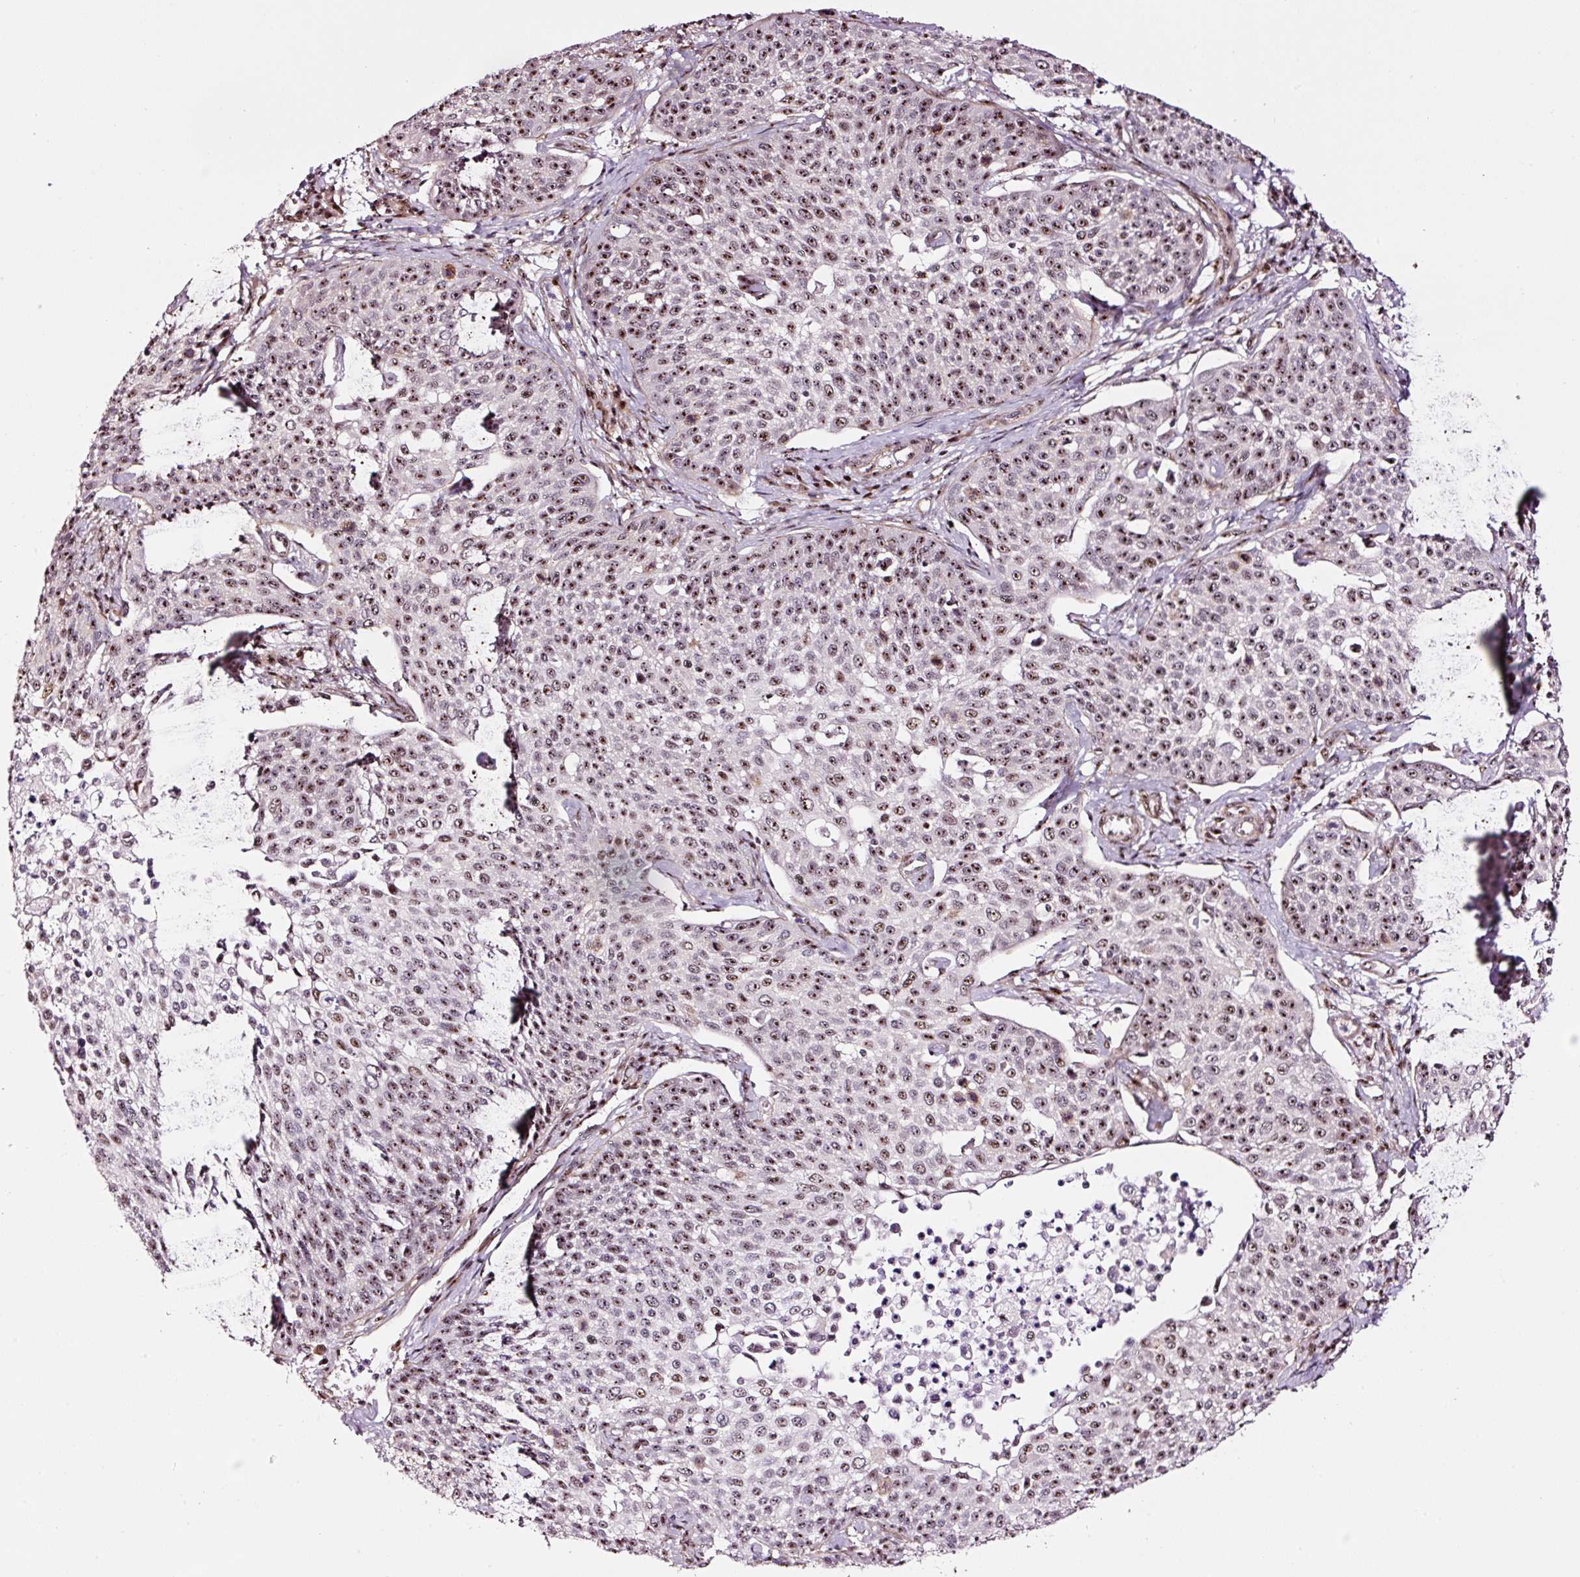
{"staining": {"intensity": "moderate", "quantity": "25%-75%", "location": "nuclear"}, "tissue": "cervical cancer", "cell_type": "Tumor cells", "image_type": "cancer", "snomed": [{"axis": "morphology", "description": "Squamous cell carcinoma, NOS"}, {"axis": "topography", "description": "Cervix"}], "caption": "Tumor cells display moderate nuclear positivity in approximately 25%-75% of cells in squamous cell carcinoma (cervical).", "gene": "GNL3", "patient": {"sex": "female", "age": 34}}